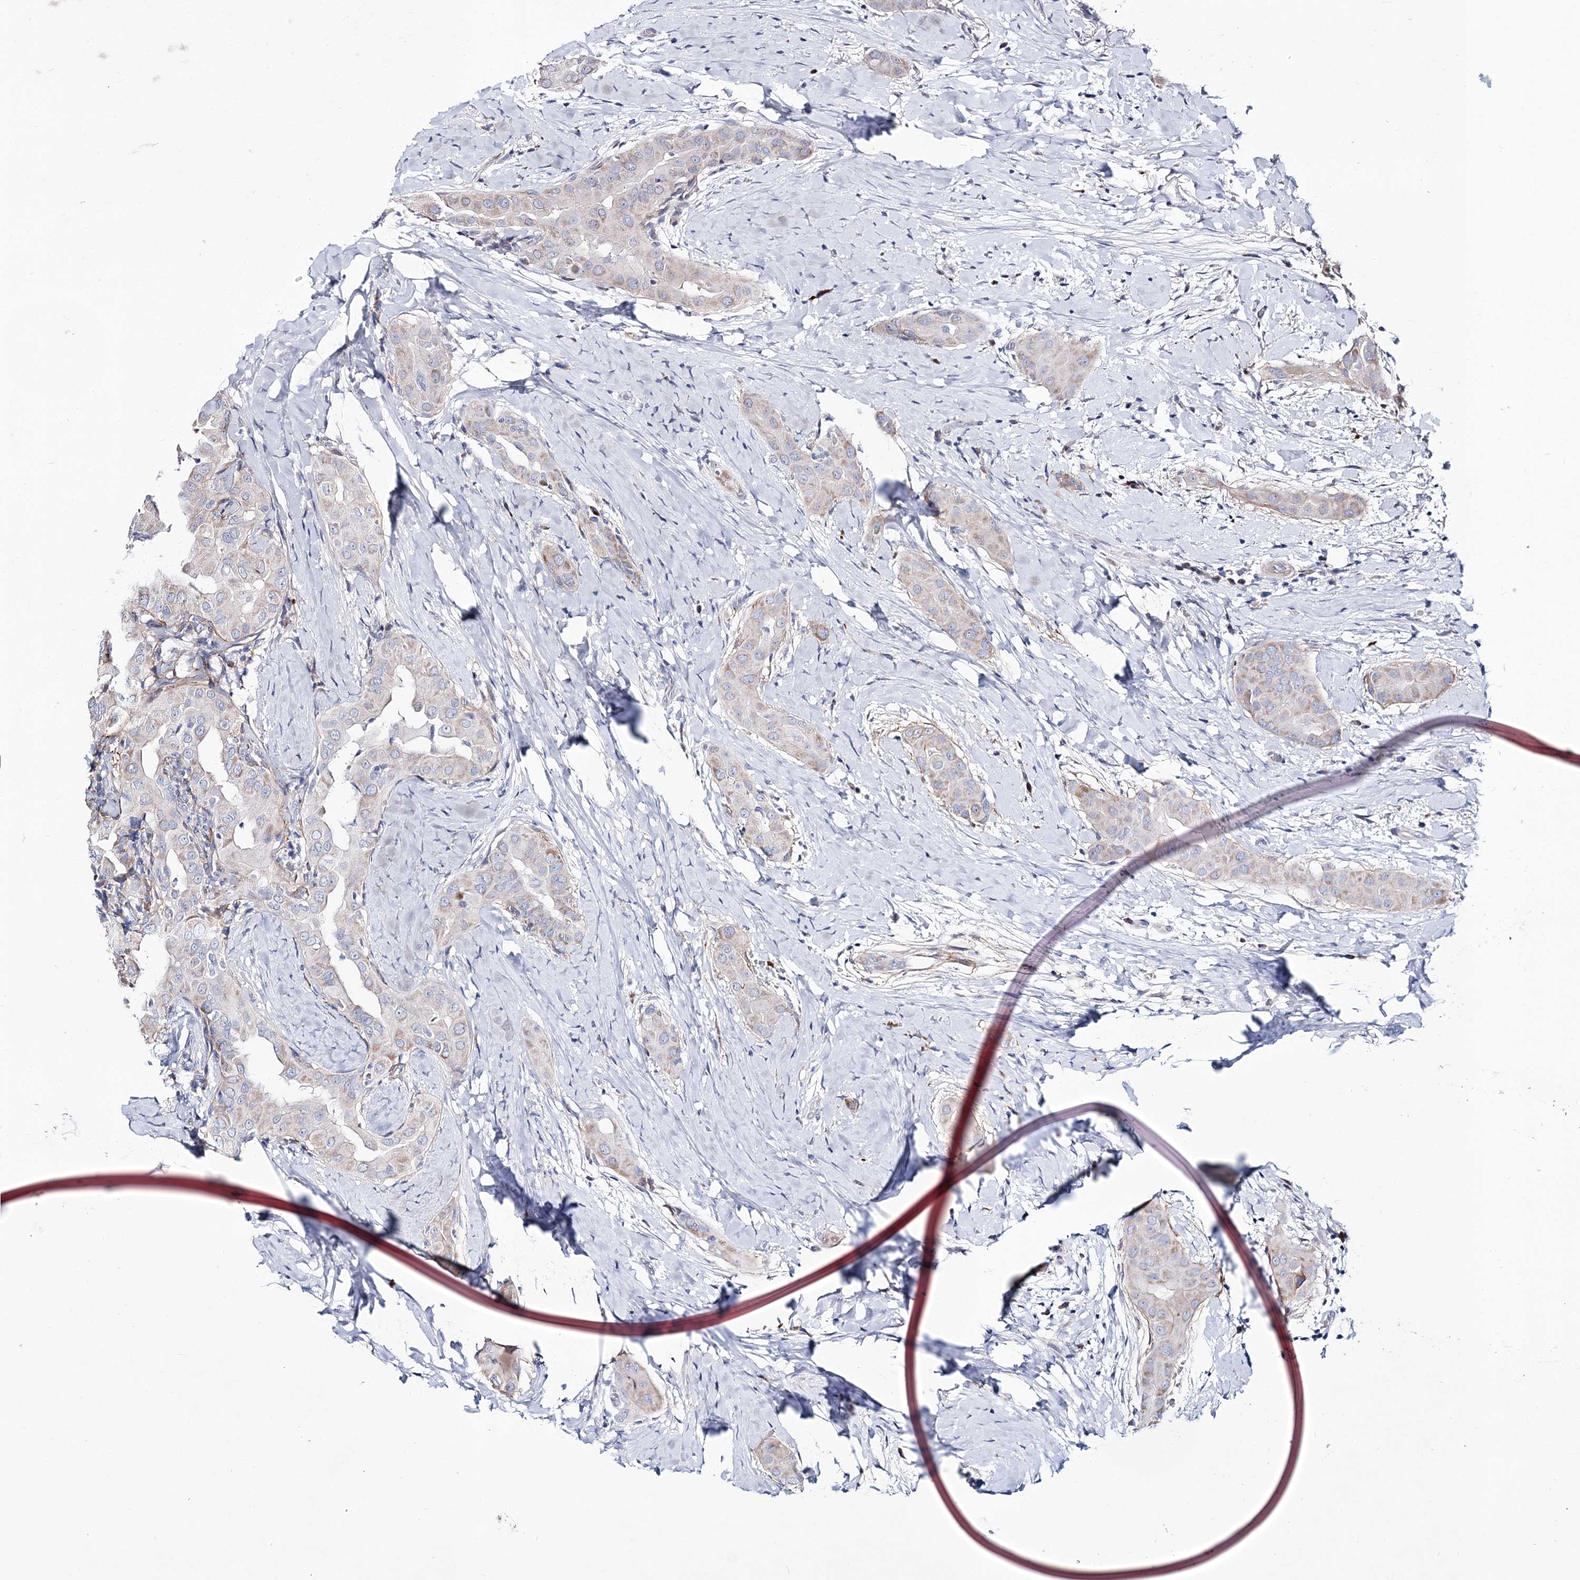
{"staining": {"intensity": "negative", "quantity": "none", "location": "none"}, "tissue": "thyroid cancer", "cell_type": "Tumor cells", "image_type": "cancer", "snomed": [{"axis": "morphology", "description": "Papillary adenocarcinoma, NOS"}, {"axis": "topography", "description": "Thyroid gland"}], "caption": "Immunohistochemical staining of human thyroid cancer (papillary adenocarcinoma) shows no significant staining in tumor cells. Brightfield microscopy of immunohistochemistry stained with DAB (3,3'-diaminobenzidine) (brown) and hematoxylin (blue), captured at high magnification.", "gene": "ANO1", "patient": {"sex": "male", "age": 33}}